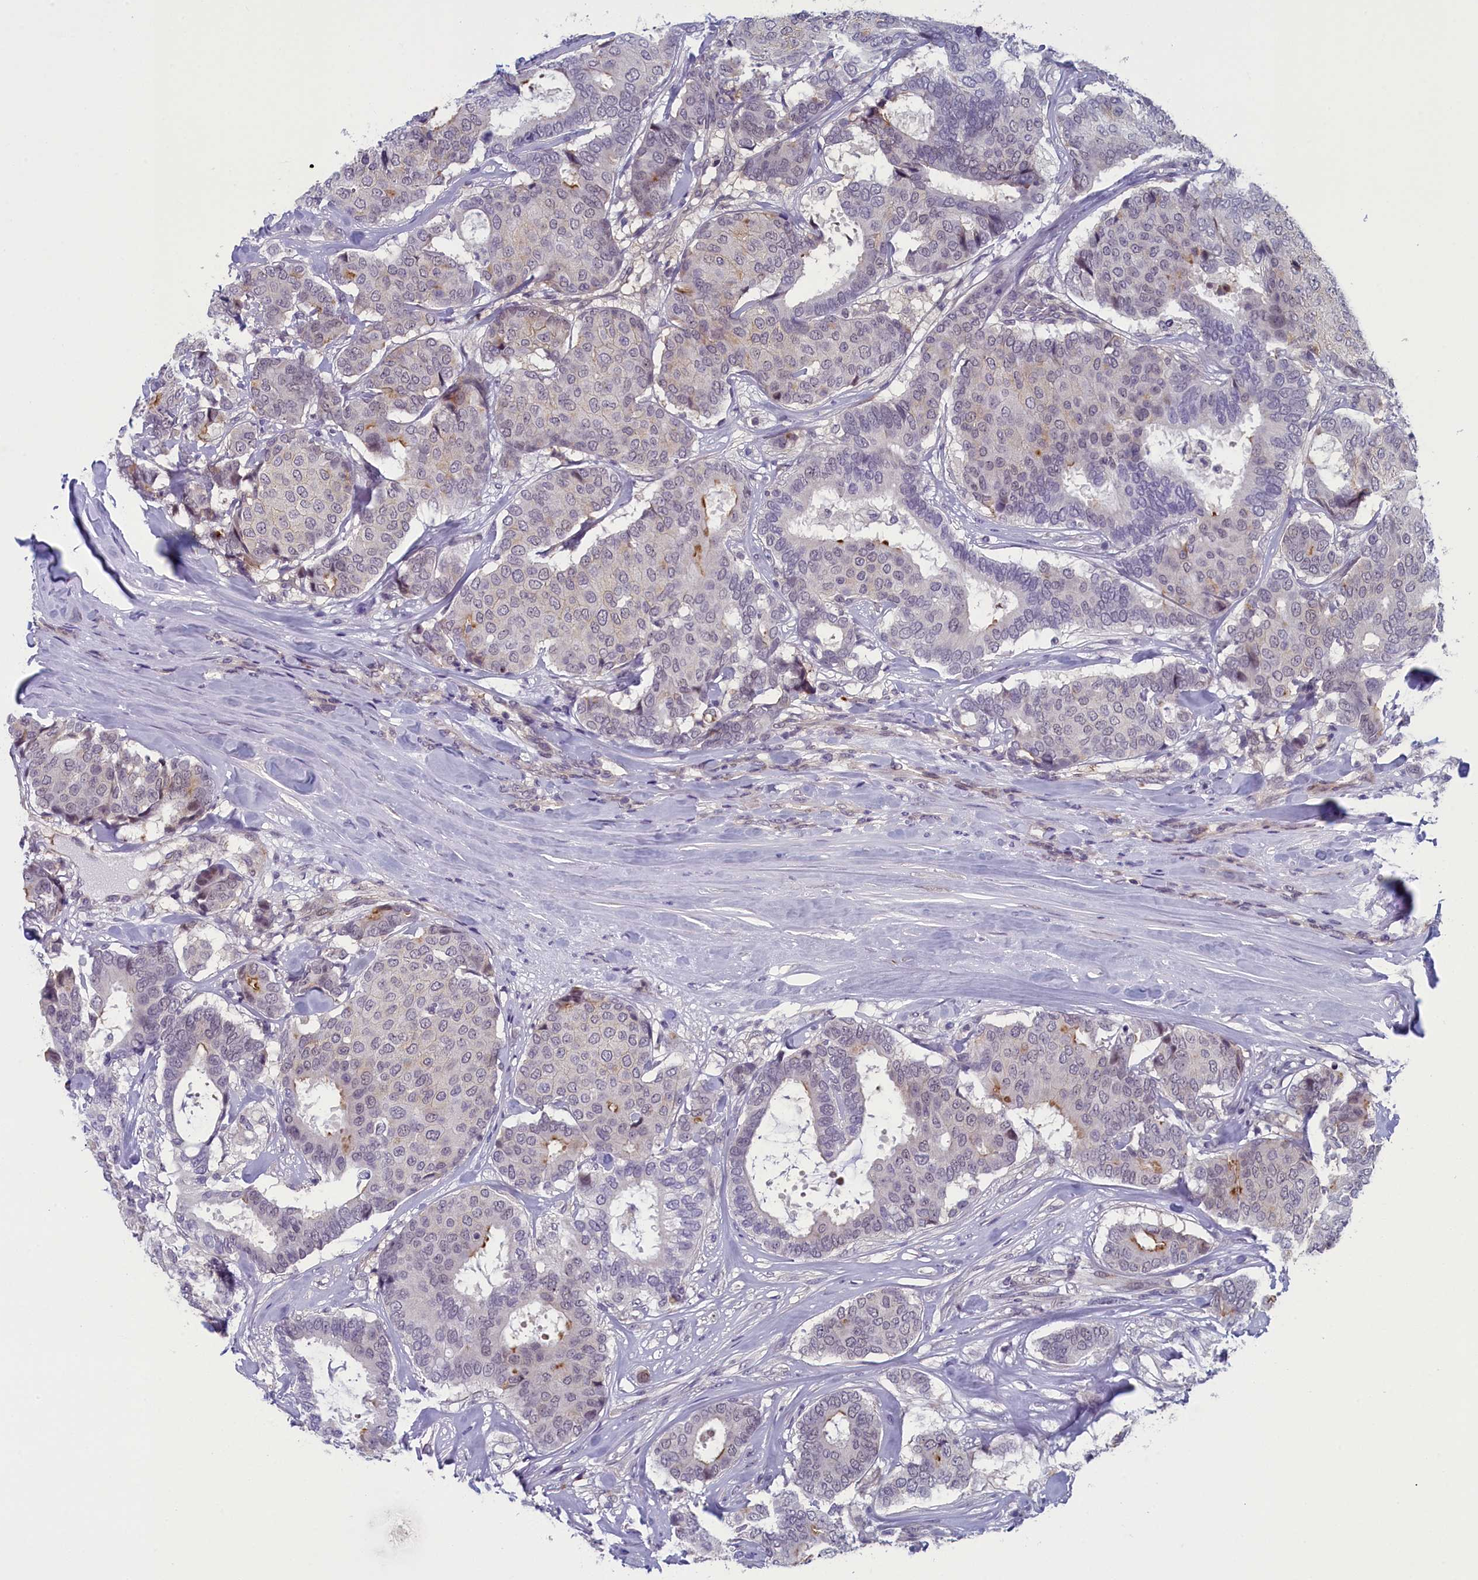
{"staining": {"intensity": "negative", "quantity": "none", "location": "none"}, "tissue": "breast cancer", "cell_type": "Tumor cells", "image_type": "cancer", "snomed": [{"axis": "morphology", "description": "Duct carcinoma"}, {"axis": "topography", "description": "Breast"}], "caption": "The immunohistochemistry image has no significant positivity in tumor cells of intraductal carcinoma (breast) tissue. Brightfield microscopy of immunohistochemistry (IHC) stained with DAB (brown) and hematoxylin (blue), captured at high magnification.", "gene": "CNEP1R1", "patient": {"sex": "female", "age": 75}}